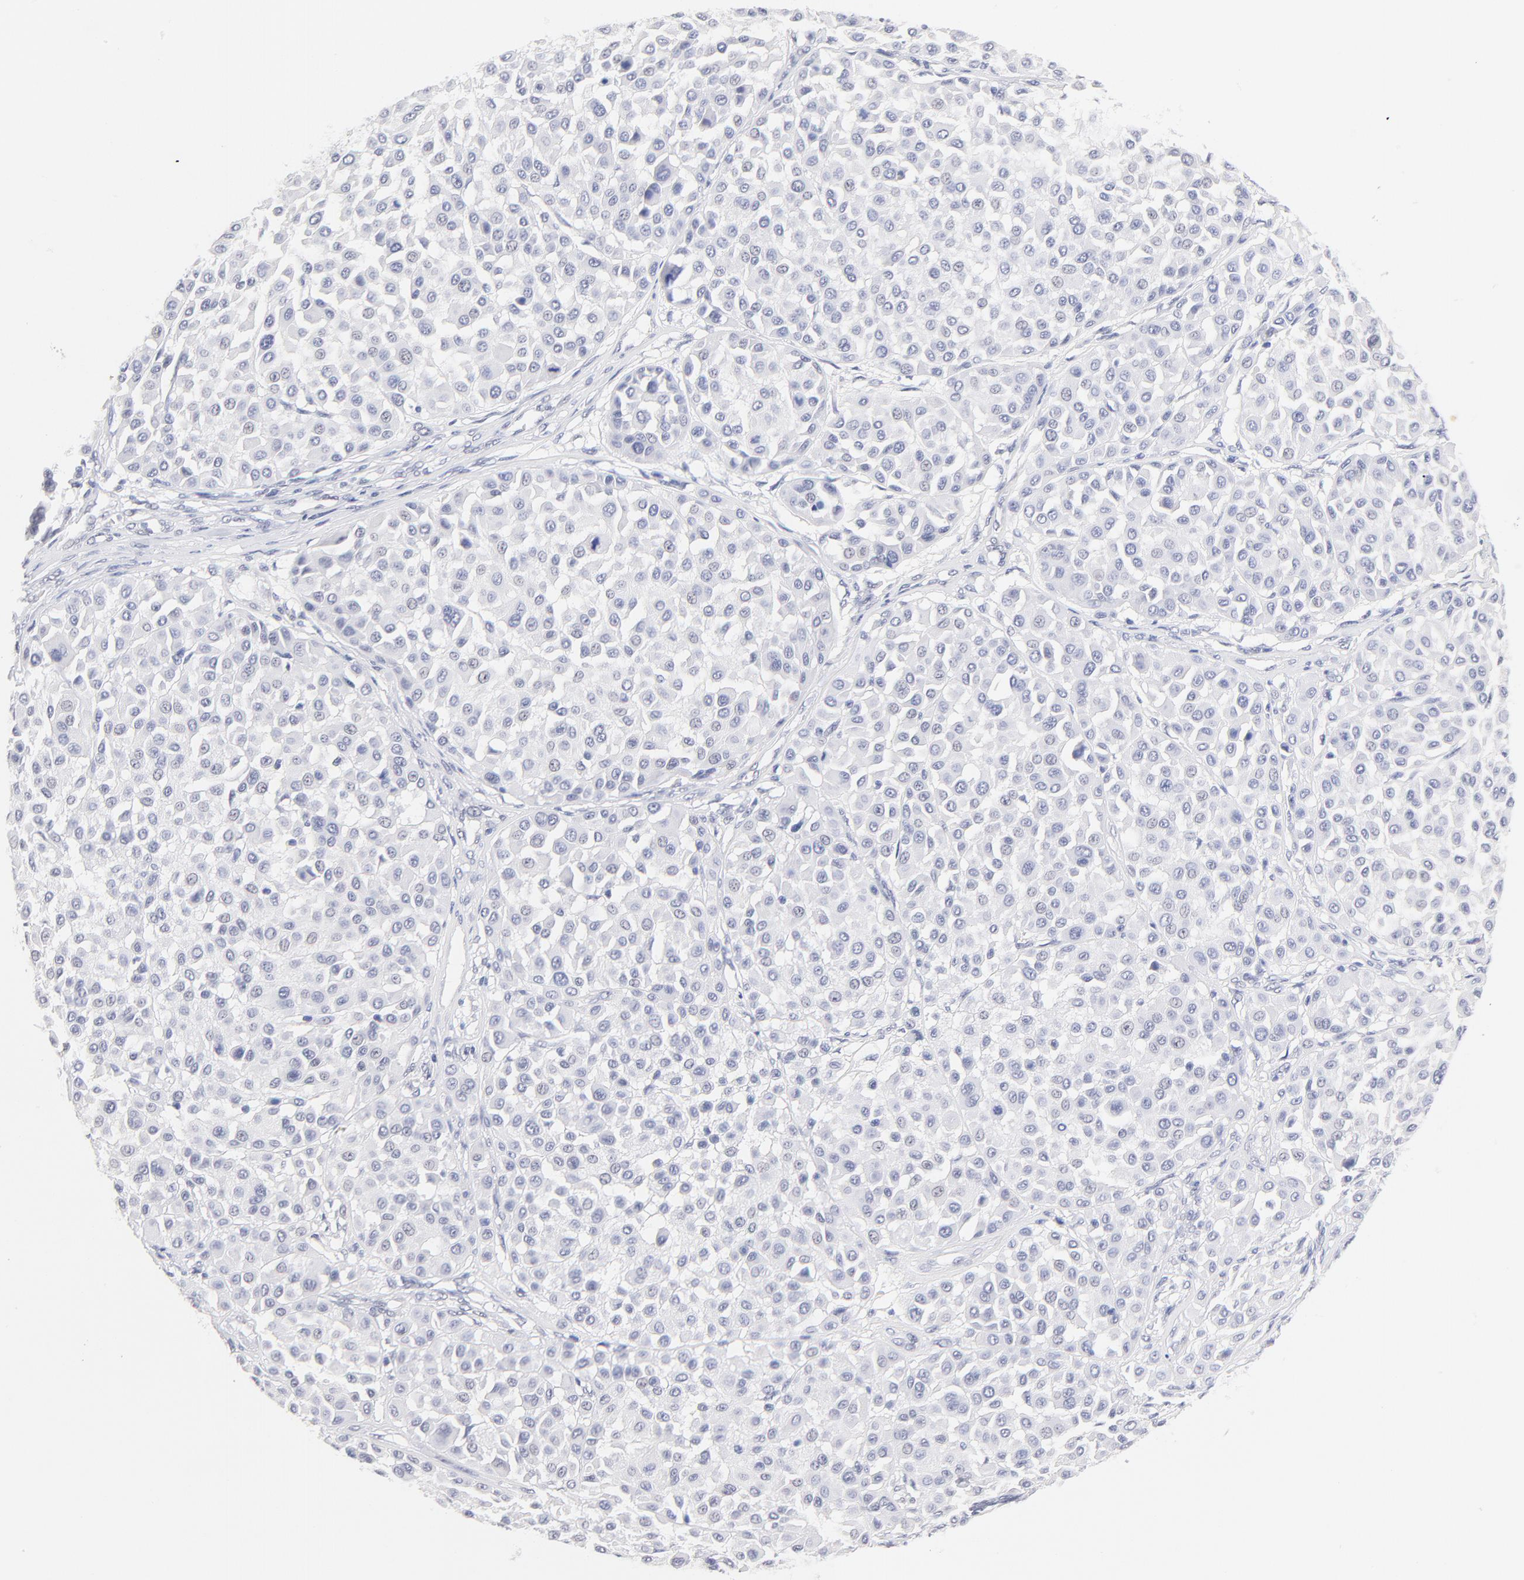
{"staining": {"intensity": "negative", "quantity": "none", "location": "none"}, "tissue": "melanoma", "cell_type": "Tumor cells", "image_type": "cancer", "snomed": [{"axis": "morphology", "description": "Malignant melanoma, Metastatic site"}, {"axis": "topography", "description": "Soft tissue"}], "caption": "DAB (3,3'-diaminobenzidine) immunohistochemical staining of melanoma demonstrates no significant expression in tumor cells. (DAB (3,3'-diaminobenzidine) immunohistochemistry with hematoxylin counter stain).", "gene": "ZNF74", "patient": {"sex": "male", "age": 41}}